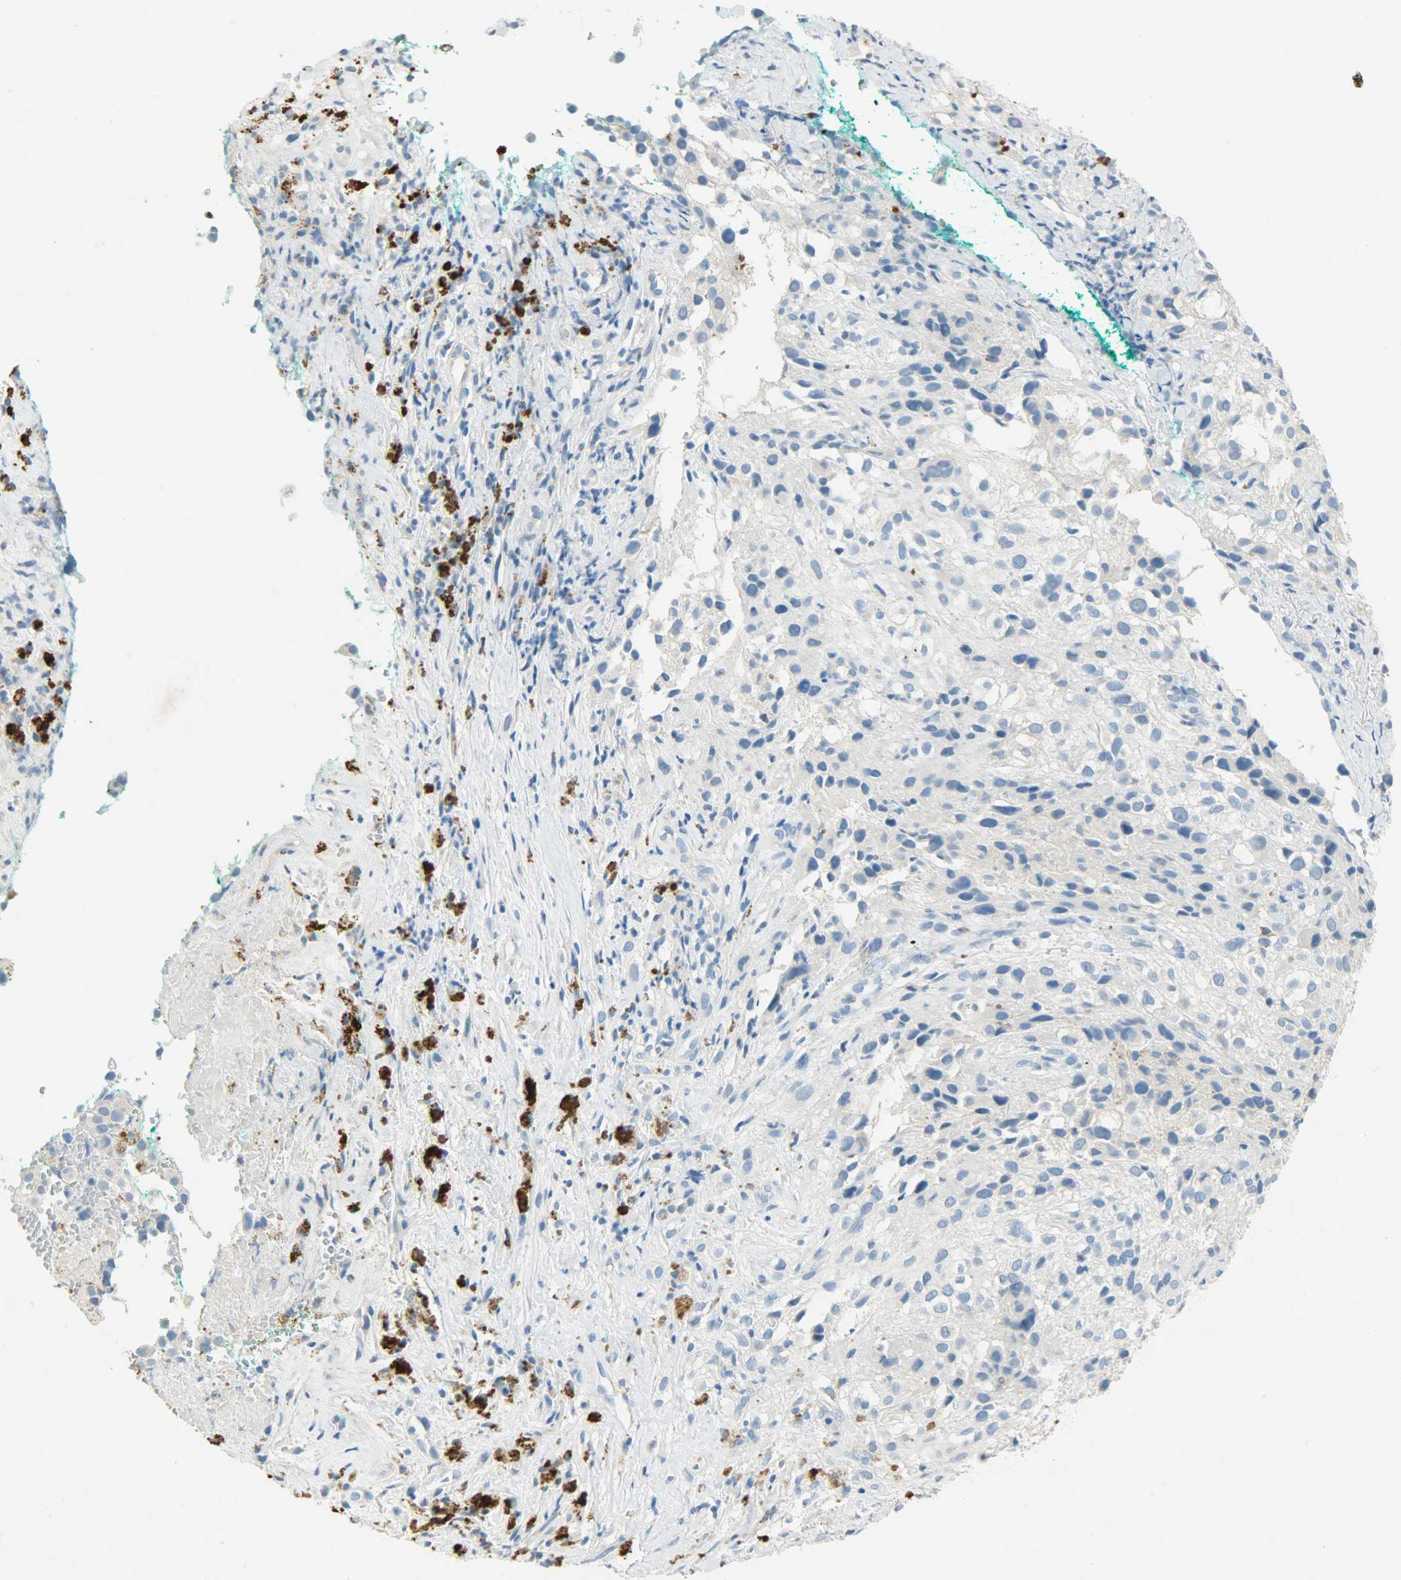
{"staining": {"intensity": "negative", "quantity": "none", "location": "none"}, "tissue": "melanoma", "cell_type": "Tumor cells", "image_type": "cancer", "snomed": [{"axis": "morphology", "description": "Necrosis, NOS"}, {"axis": "morphology", "description": "Malignant melanoma, NOS"}, {"axis": "topography", "description": "Skin"}], "caption": "This is a photomicrograph of immunohistochemistry staining of melanoma, which shows no expression in tumor cells.", "gene": "PROM1", "patient": {"sex": "female", "age": 87}}